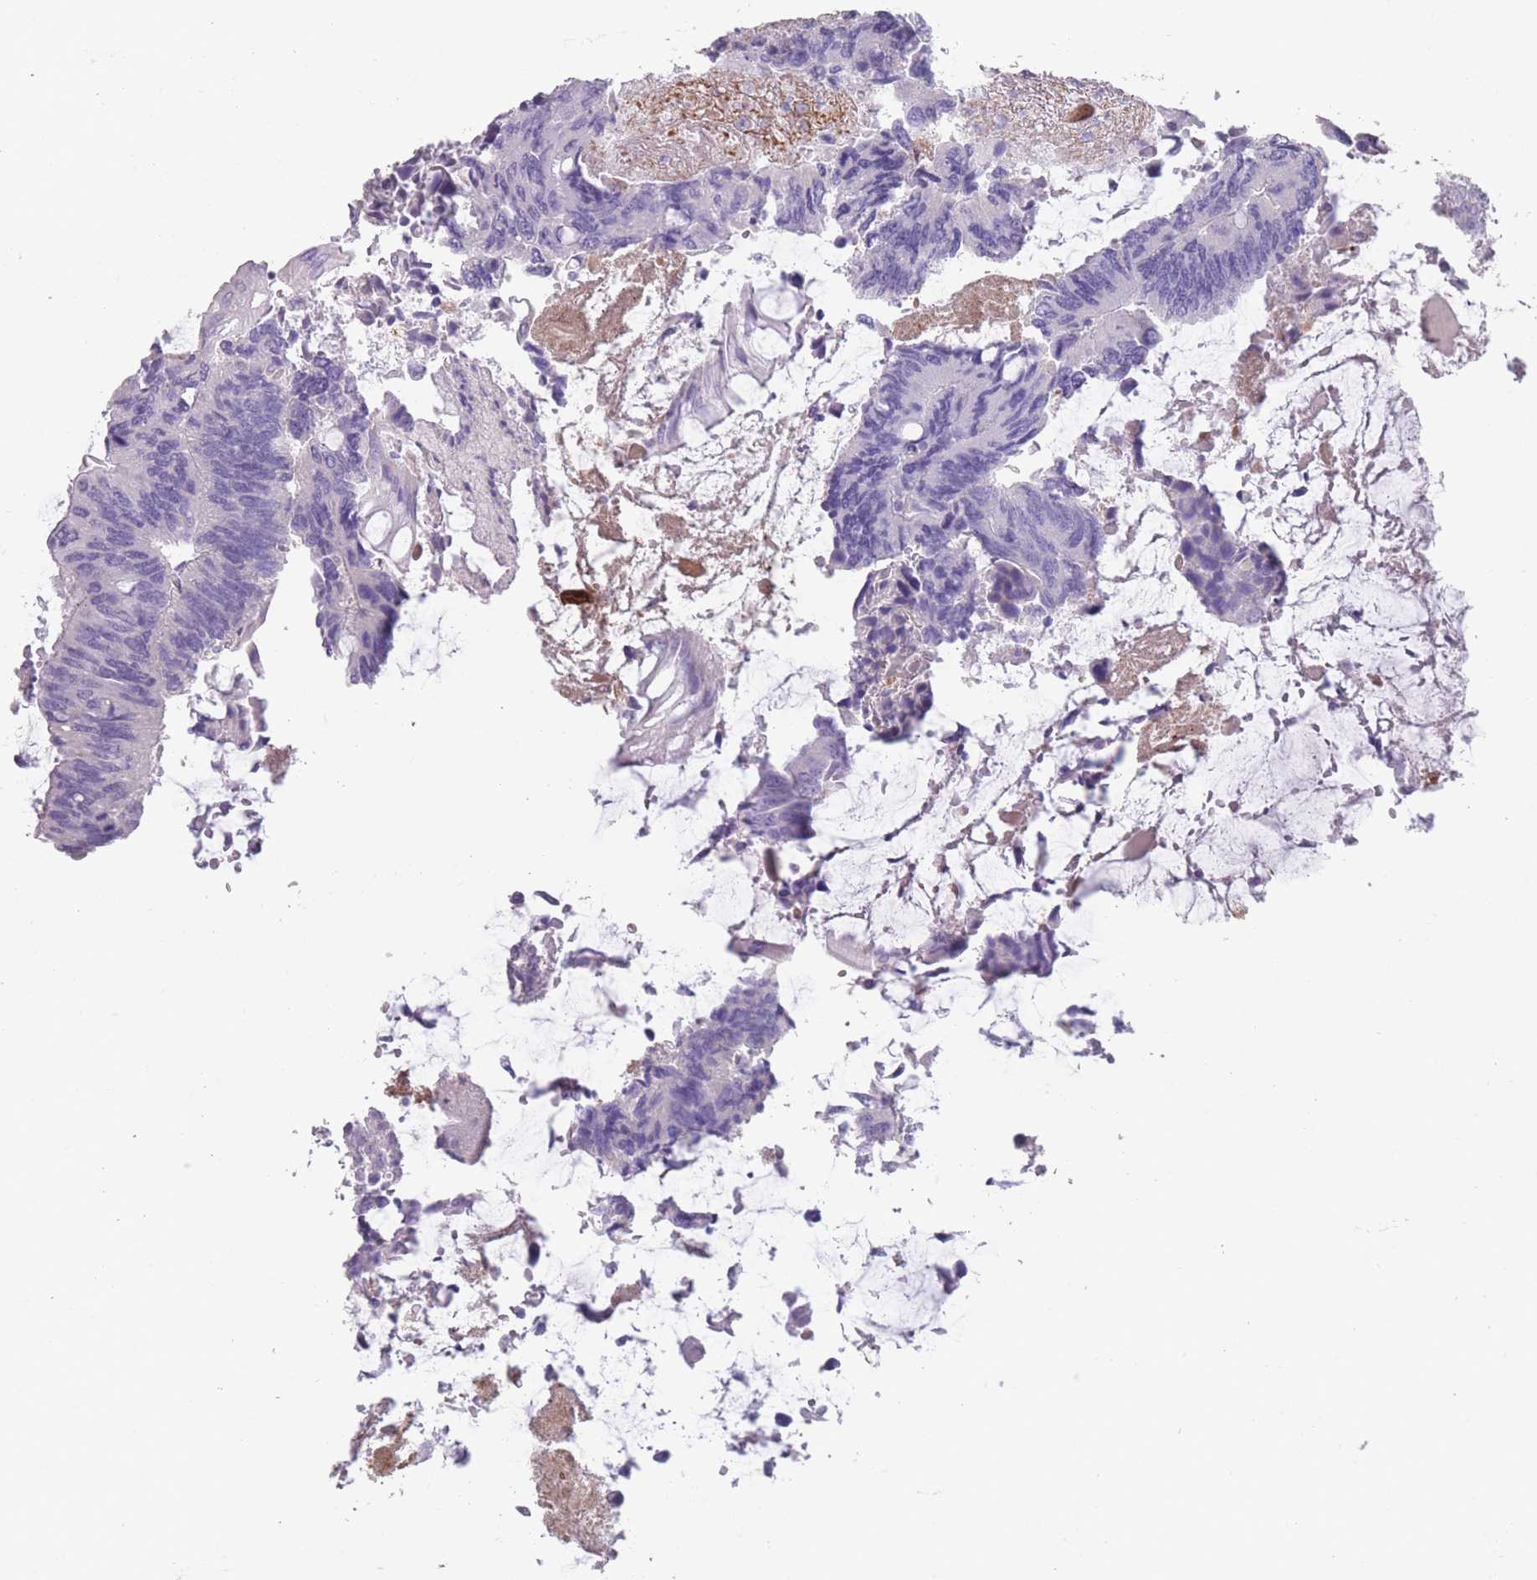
{"staining": {"intensity": "negative", "quantity": "none", "location": "none"}, "tissue": "colorectal cancer", "cell_type": "Tumor cells", "image_type": "cancer", "snomed": [{"axis": "morphology", "description": "Adenocarcinoma, NOS"}, {"axis": "topography", "description": "Colon"}], "caption": "Tumor cells show no significant positivity in adenocarcinoma (colorectal).", "gene": "RHBG", "patient": {"sex": "male", "age": 87}}